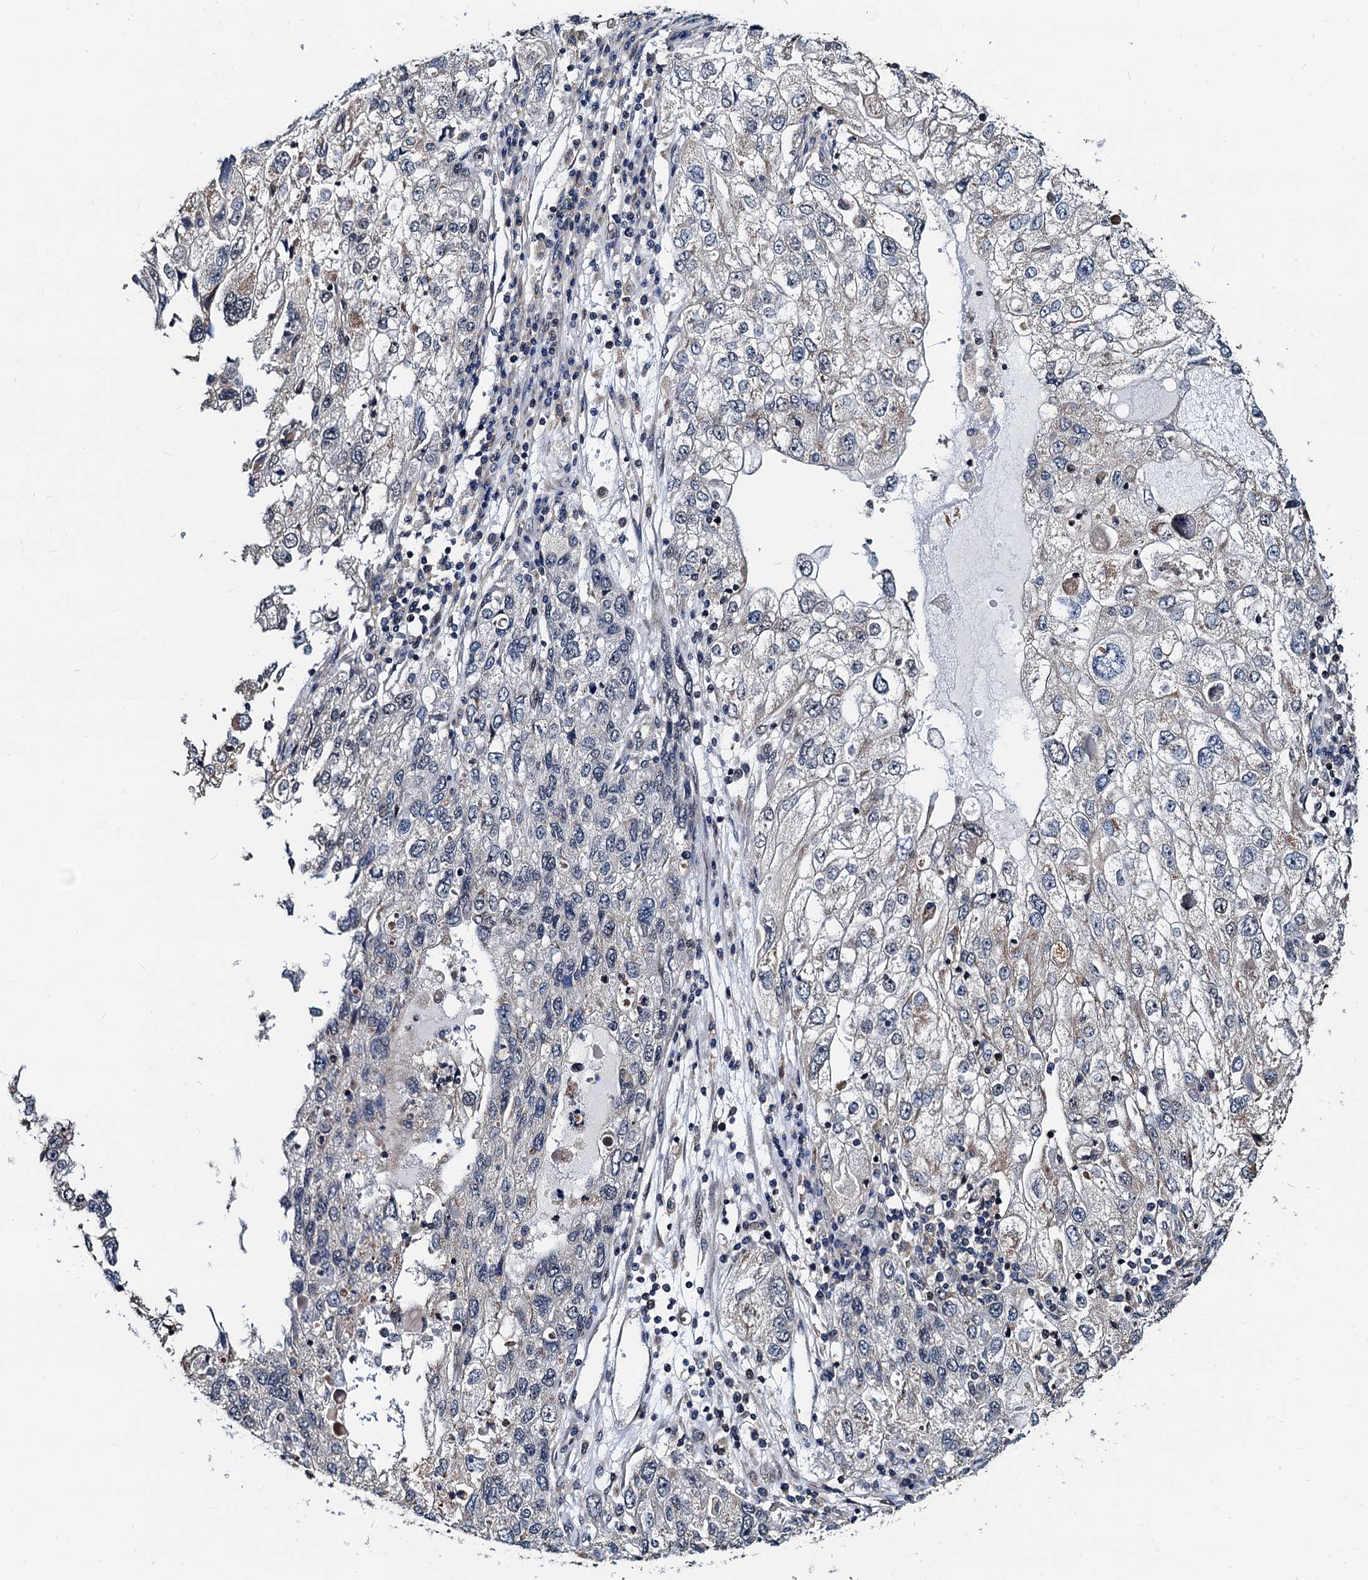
{"staining": {"intensity": "weak", "quantity": "<25%", "location": "cytoplasmic/membranous"}, "tissue": "endometrial cancer", "cell_type": "Tumor cells", "image_type": "cancer", "snomed": [{"axis": "morphology", "description": "Adenocarcinoma, NOS"}, {"axis": "topography", "description": "Endometrium"}], "caption": "DAB immunohistochemical staining of human endometrial adenocarcinoma exhibits no significant expression in tumor cells.", "gene": "MCMBP", "patient": {"sex": "female", "age": 49}}